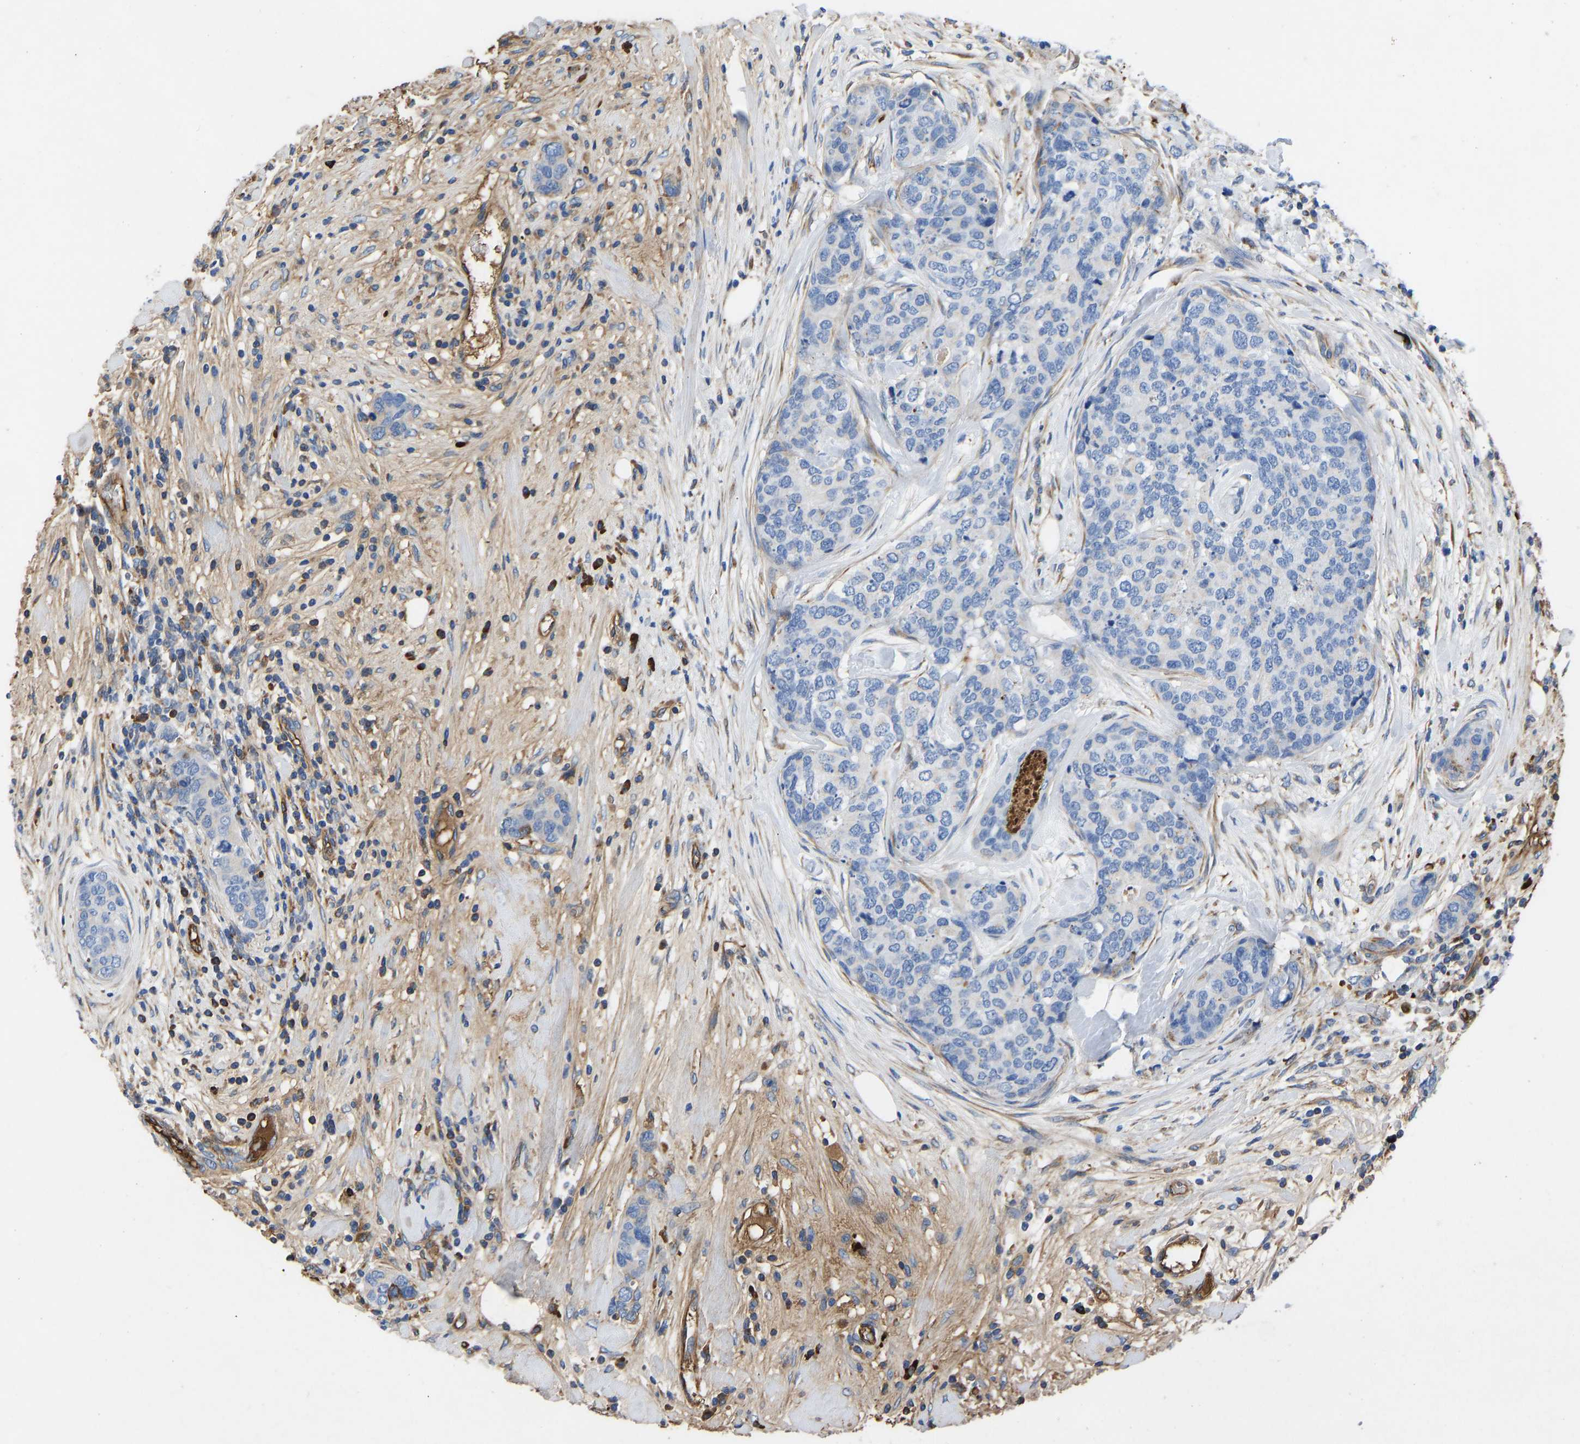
{"staining": {"intensity": "negative", "quantity": "none", "location": "none"}, "tissue": "breast cancer", "cell_type": "Tumor cells", "image_type": "cancer", "snomed": [{"axis": "morphology", "description": "Lobular carcinoma"}, {"axis": "topography", "description": "Breast"}], "caption": "Photomicrograph shows no protein expression in tumor cells of breast cancer tissue.", "gene": "HSPG2", "patient": {"sex": "female", "age": 59}}